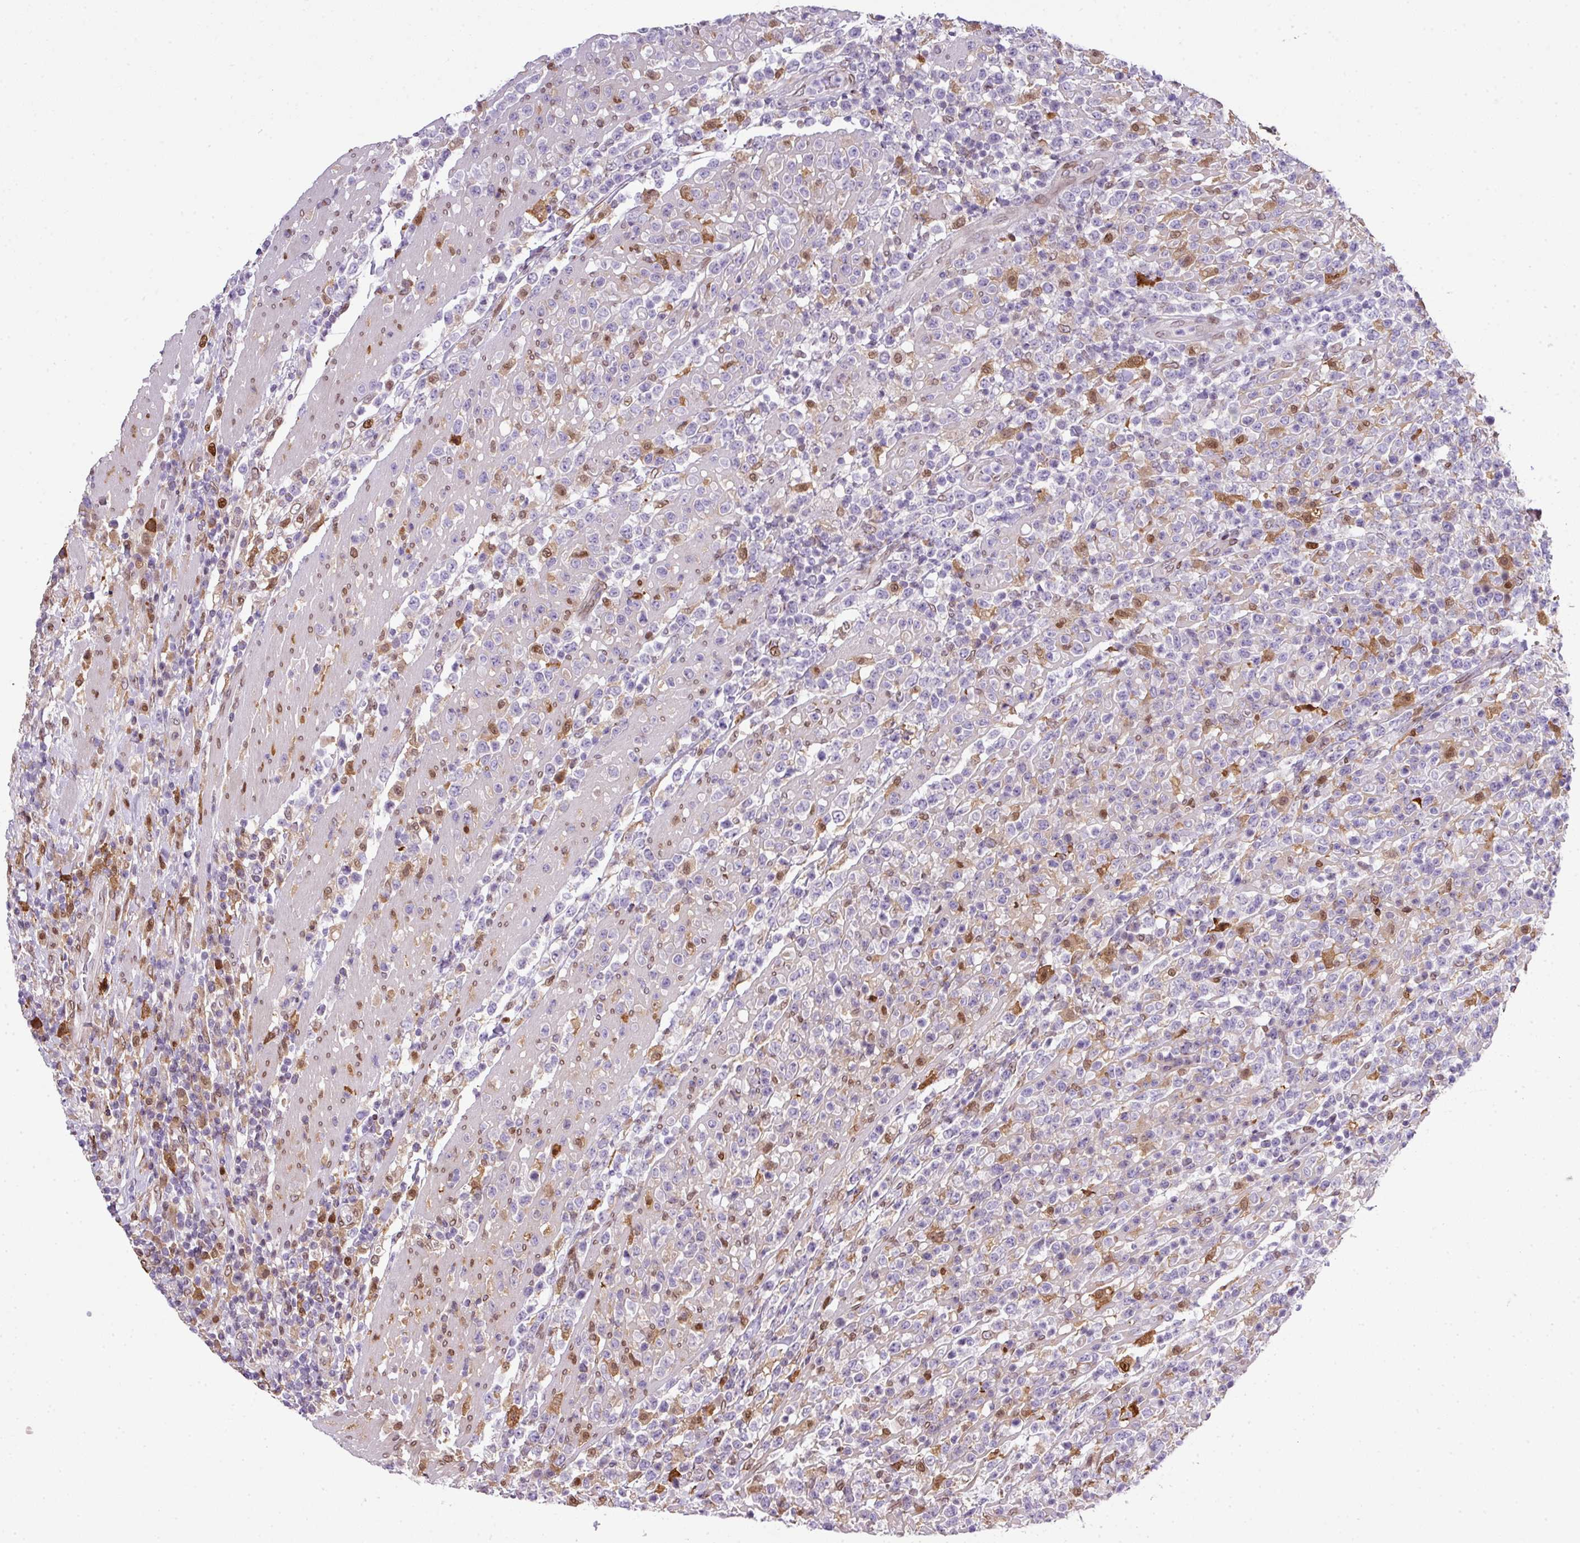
{"staining": {"intensity": "negative", "quantity": "none", "location": "none"}, "tissue": "lymphoma", "cell_type": "Tumor cells", "image_type": "cancer", "snomed": [{"axis": "morphology", "description": "Malignant lymphoma, non-Hodgkin's type, High grade"}, {"axis": "topography", "description": "Colon"}], "caption": "The immunohistochemistry image has no significant staining in tumor cells of lymphoma tissue. (Brightfield microscopy of DAB immunohistochemistry at high magnification).", "gene": "PLK1", "patient": {"sex": "female", "age": 53}}